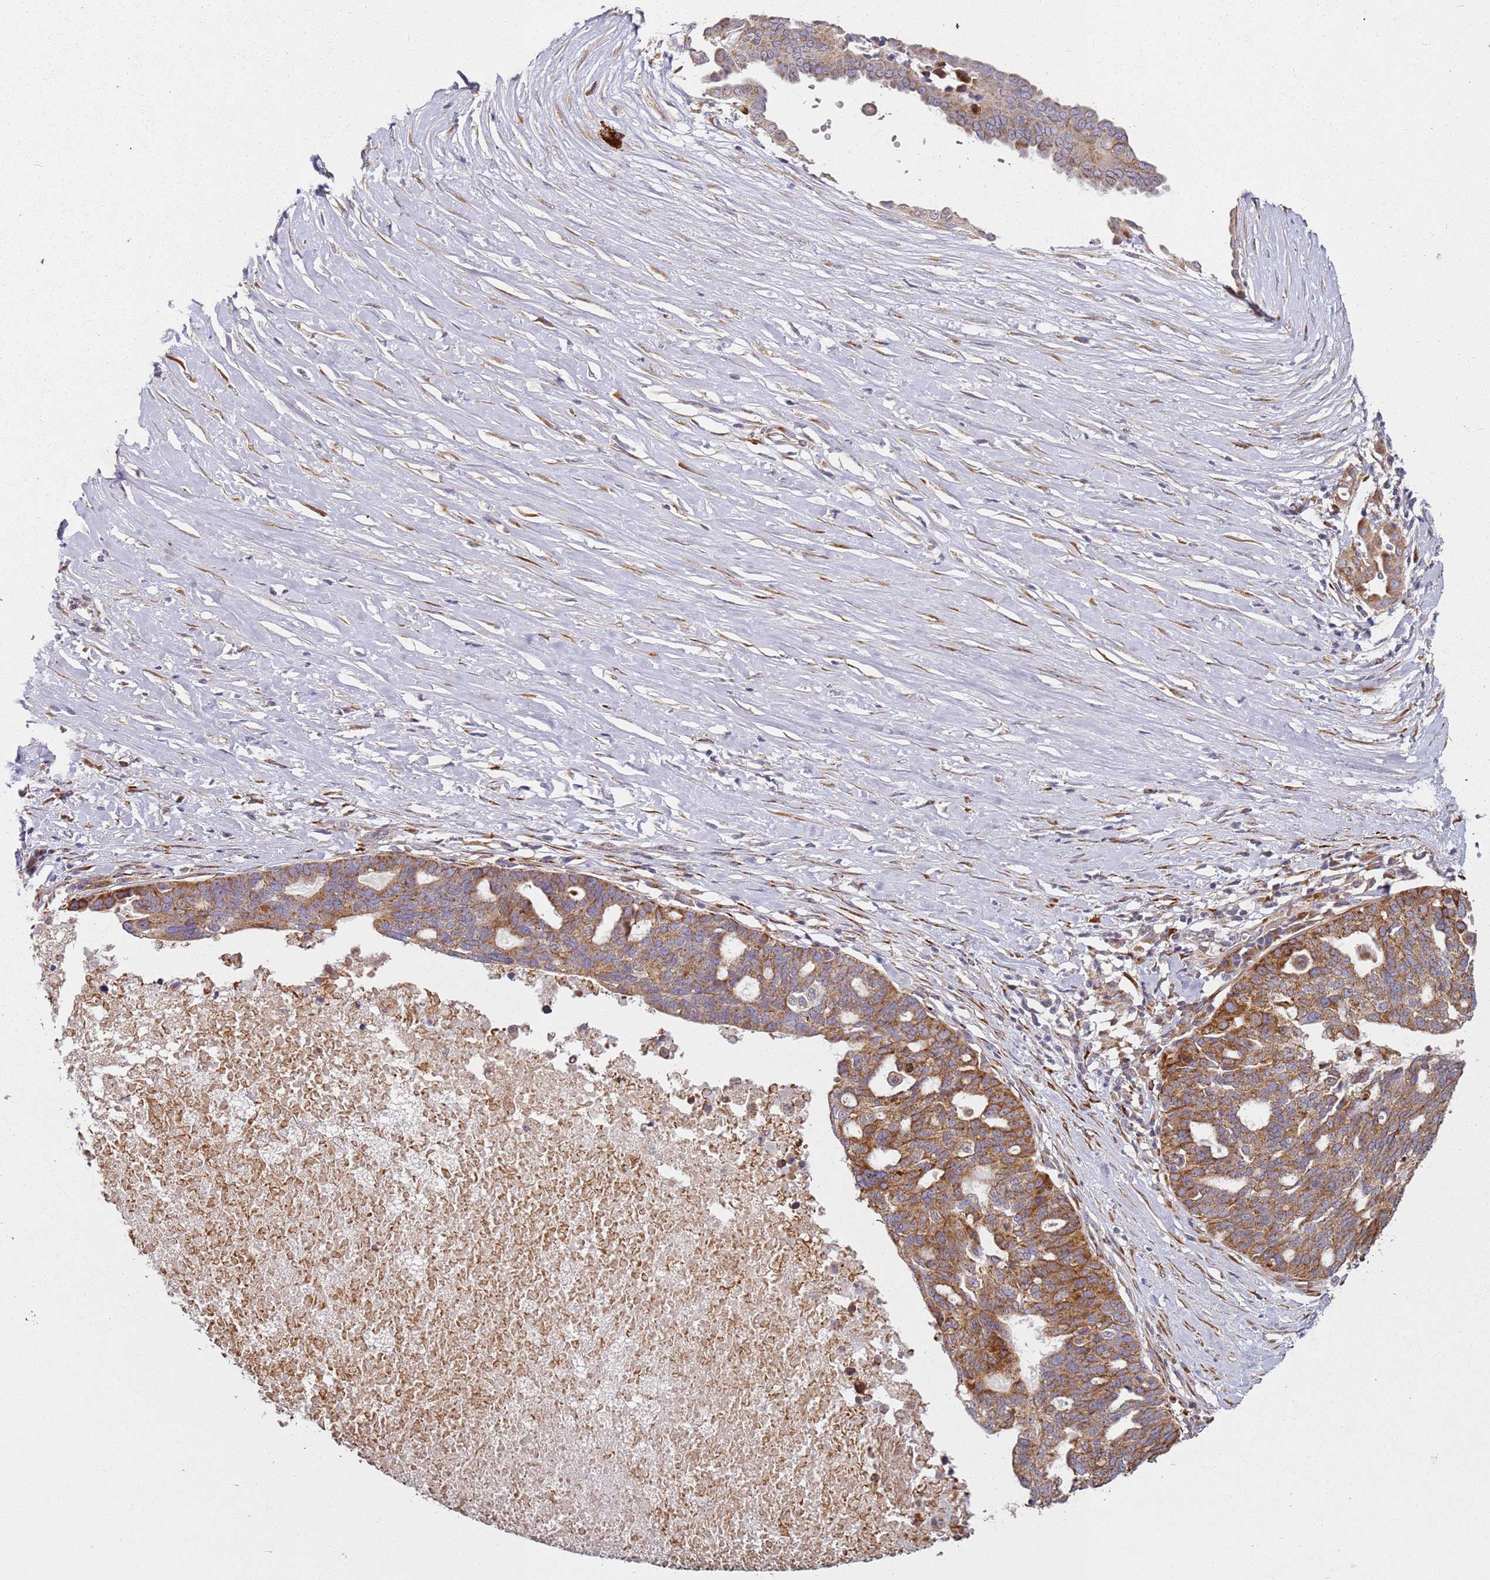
{"staining": {"intensity": "moderate", "quantity": ">75%", "location": "cytoplasmic/membranous"}, "tissue": "ovarian cancer", "cell_type": "Tumor cells", "image_type": "cancer", "snomed": [{"axis": "morphology", "description": "Cystadenocarcinoma, serous, NOS"}, {"axis": "topography", "description": "Ovary"}], "caption": "Immunohistochemical staining of ovarian cancer (serous cystadenocarcinoma) shows medium levels of moderate cytoplasmic/membranous protein positivity in approximately >75% of tumor cells.", "gene": "ARFRP1", "patient": {"sex": "female", "age": 59}}